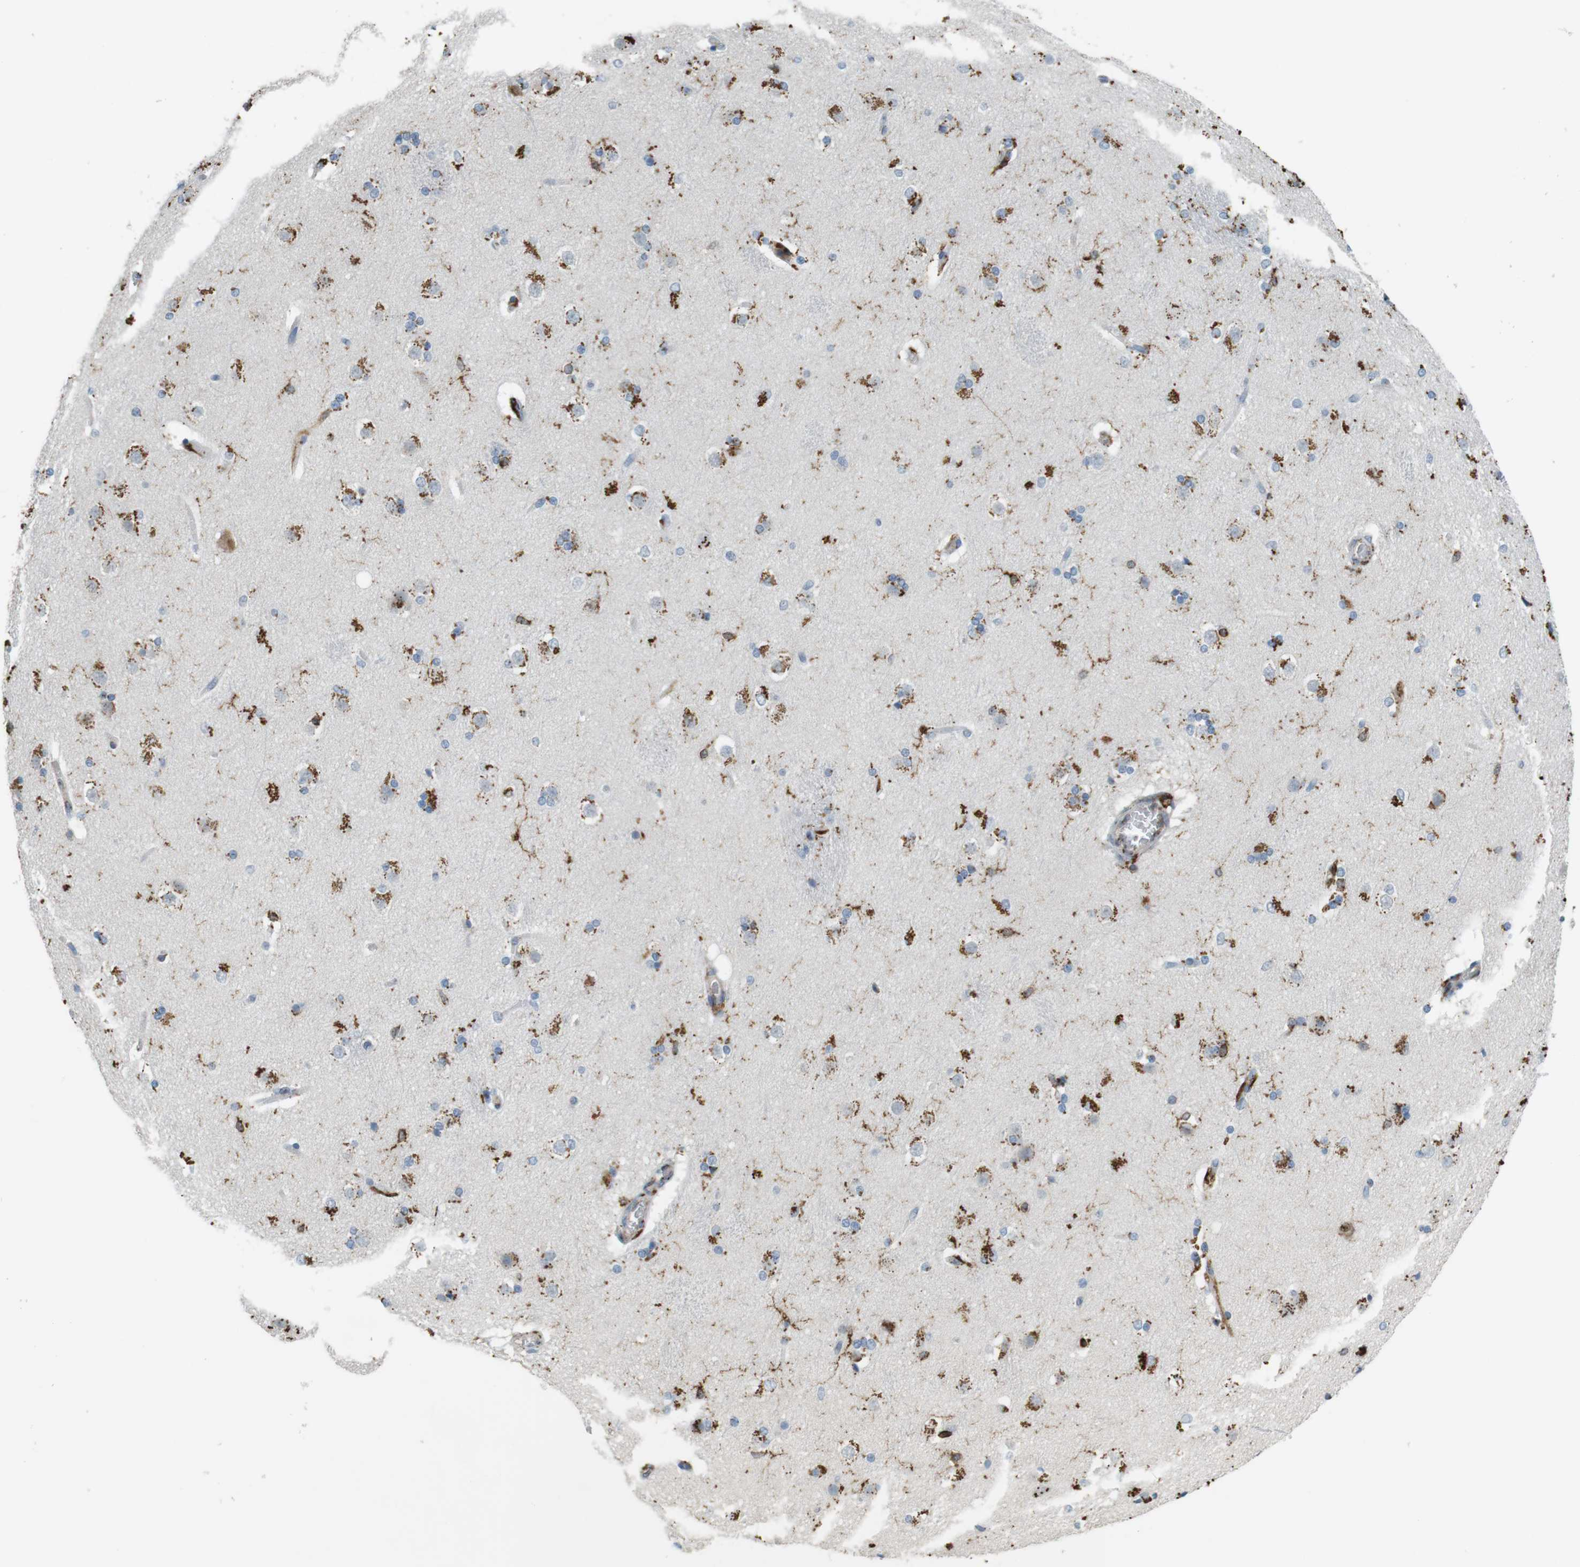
{"staining": {"intensity": "strong", "quantity": "<25%", "location": "cytoplasmic/membranous"}, "tissue": "caudate", "cell_type": "Glial cells", "image_type": "normal", "snomed": [{"axis": "morphology", "description": "Normal tissue, NOS"}, {"axis": "topography", "description": "Lateral ventricle wall"}], "caption": "Caudate stained for a protein shows strong cytoplasmic/membranous positivity in glial cells. (DAB (3,3'-diaminobenzidine) = brown stain, brightfield microscopy at high magnification).", "gene": "HLA", "patient": {"sex": "female", "age": 19}}